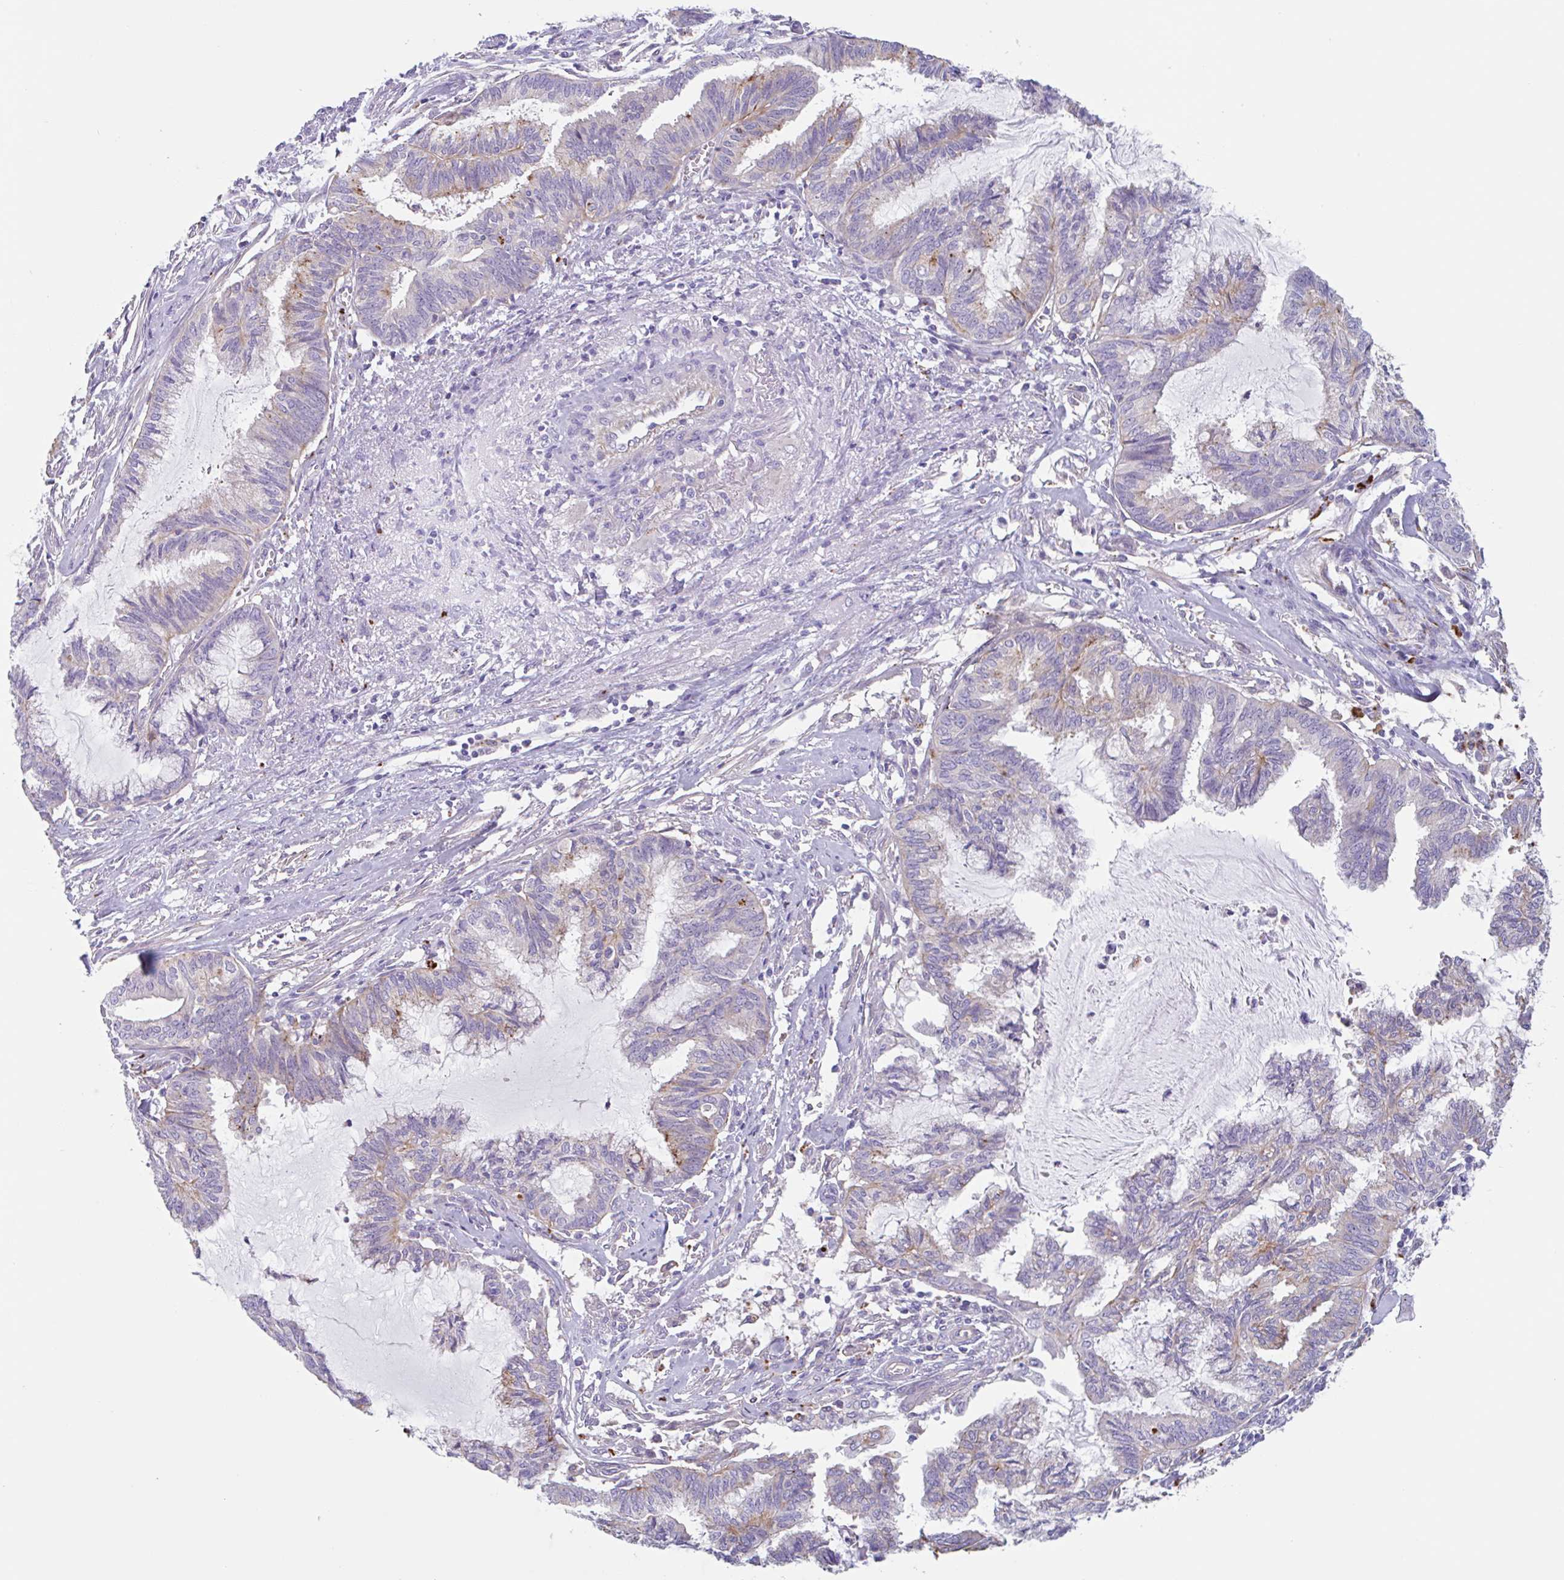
{"staining": {"intensity": "moderate", "quantity": "<25%", "location": "cytoplasmic/membranous"}, "tissue": "endometrial cancer", "cell_type": "Tumor cells", "image_type": "cancer", "snomed": [{"axis": "morphology", "description": "Adenocarcinoma, NOS"}, {"axis": "topography", "description": "Endometrium"}], "caption": "Endometrial adenocarcinoma tissue shows moderate cytoplasmic/membranous positivity in about <25% of tumor cells", "gene": "LENG9", "patient": {"sex": "female", "age": 86}}